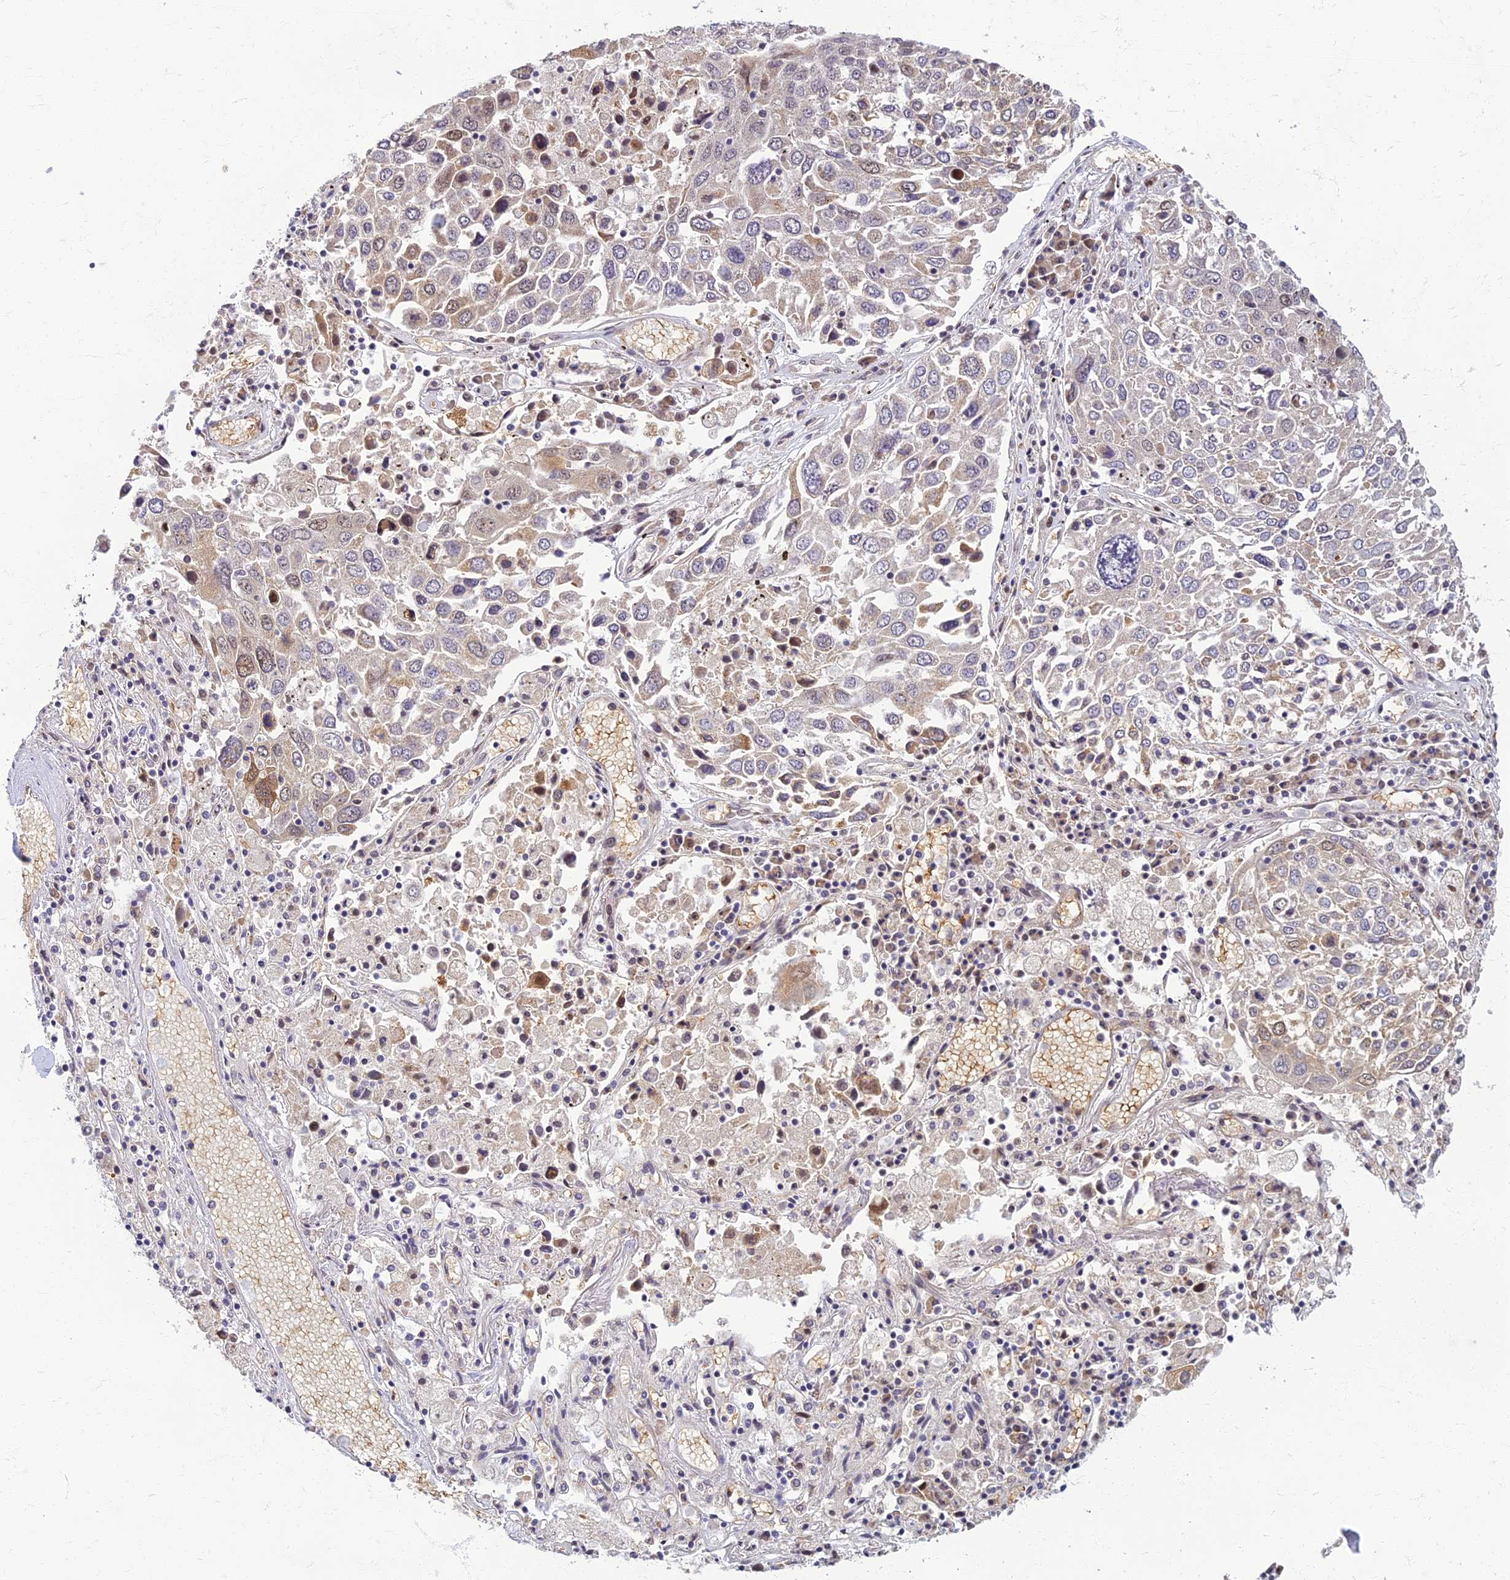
{"staining": {"intensity": "weak", "quantity": "<25%", "location": "nuclear"}, "tissue": "lung cancer", "cell_type": "Tumor cells", "image_type": "cancer", "snomed": [{"axis": "morphology", "description": "Squamous cell carcinoma, NOS"}, {"axis": "topography", "description": "Lung"}], "caption": "Lung cancer (squamous cell carcinoma) was stained to show a protein in brown. There is no significant positivity in tumor cells.", "gene": "EARS2", "patient": {"sex": "male", "age": 65}}